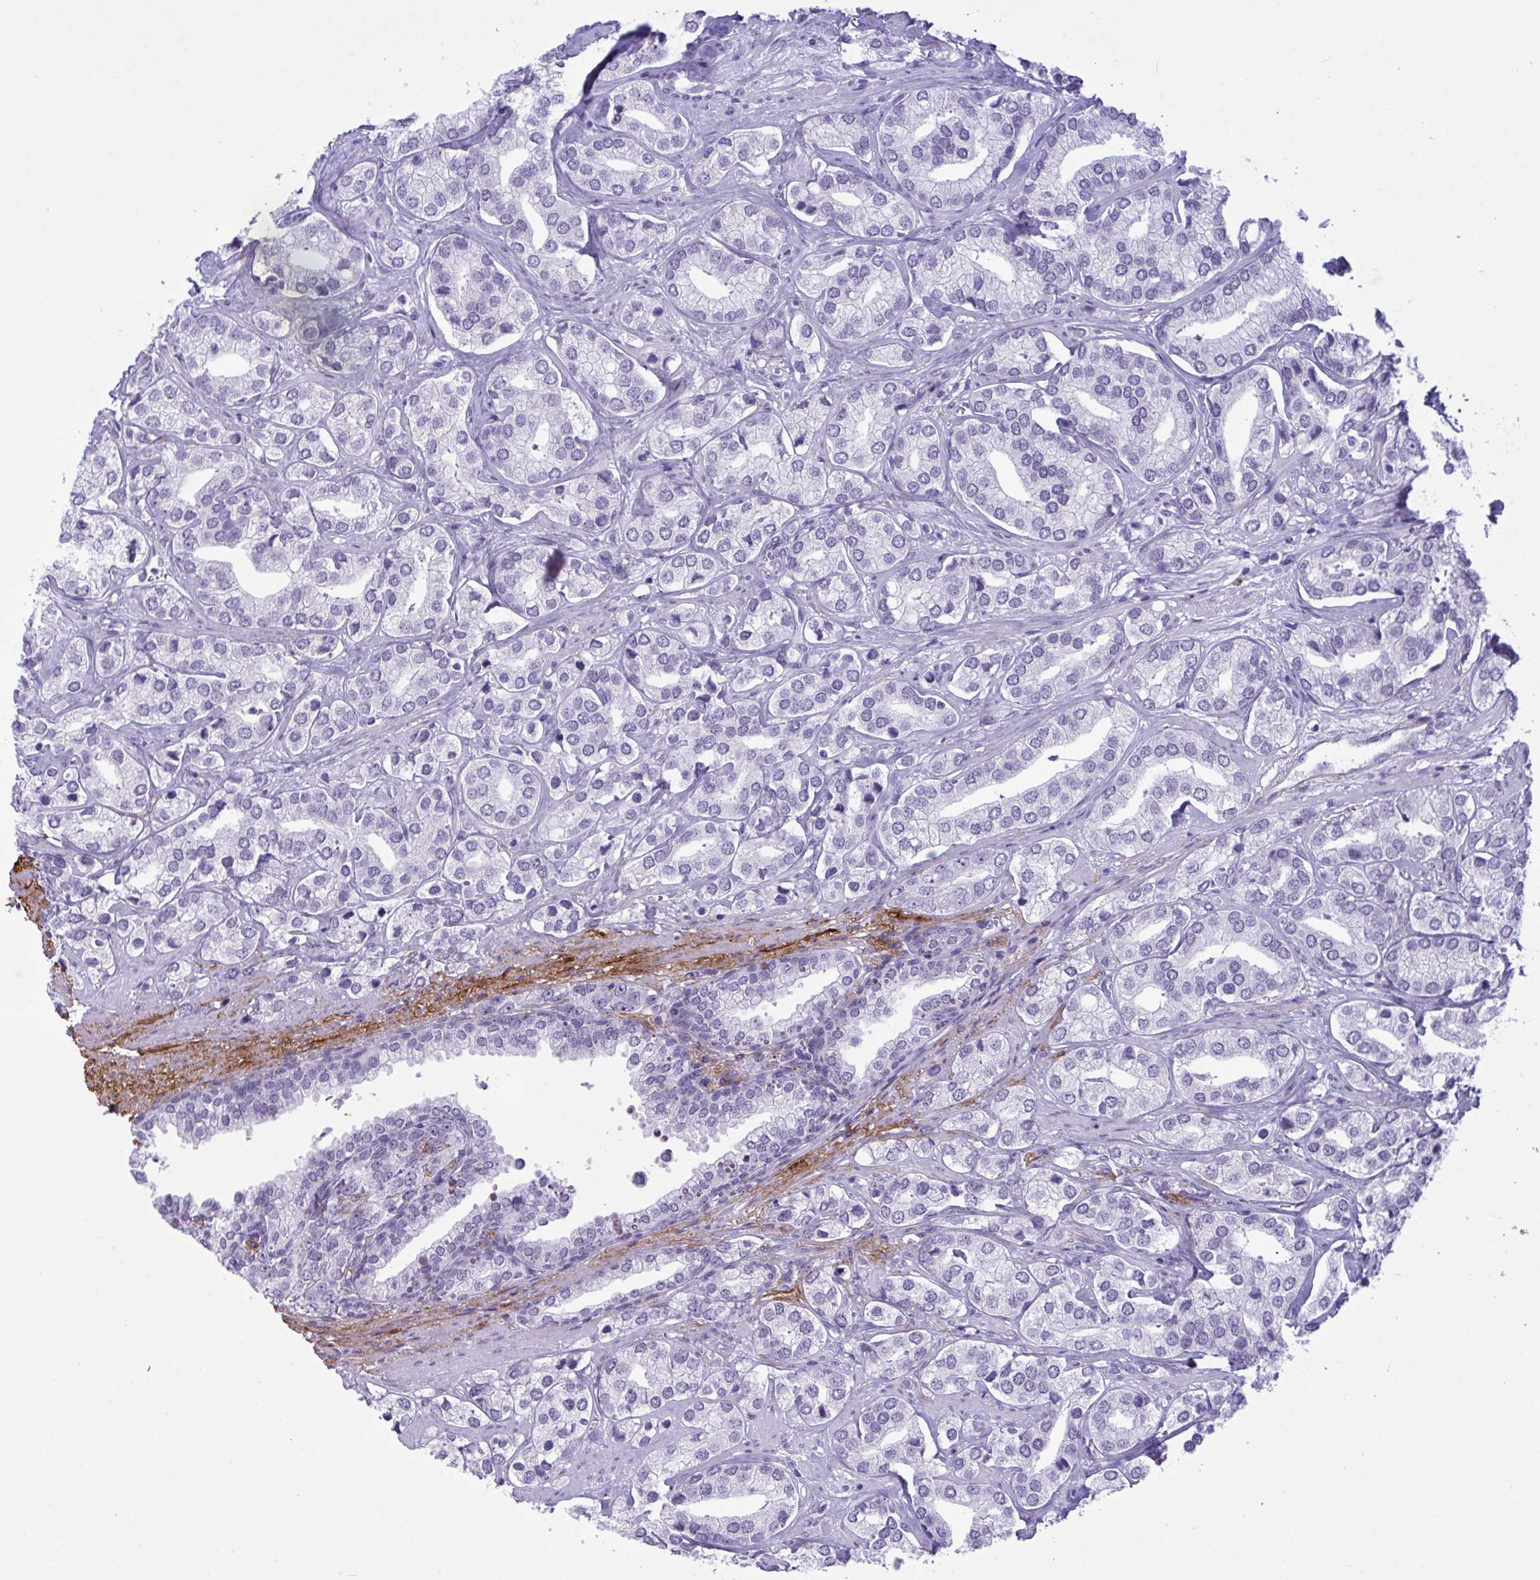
{"staining": {"intensity": "negative", "quantity": "none", "location": "none"}, "tissue": "prostate cancer", "cell_type": "Tumor cells", "image_type": "cancer", "snomed": [{"axis": "morphology", "description": "Adenocarcinoma, High grade"}, {"axis": "topography", "description": "Prostate"}], "caption": "The histopathology image reveals no staining of tumor cells in prostate cancer.", "gene": "ELN", "patient": {"sex": "male", "age": 58}}